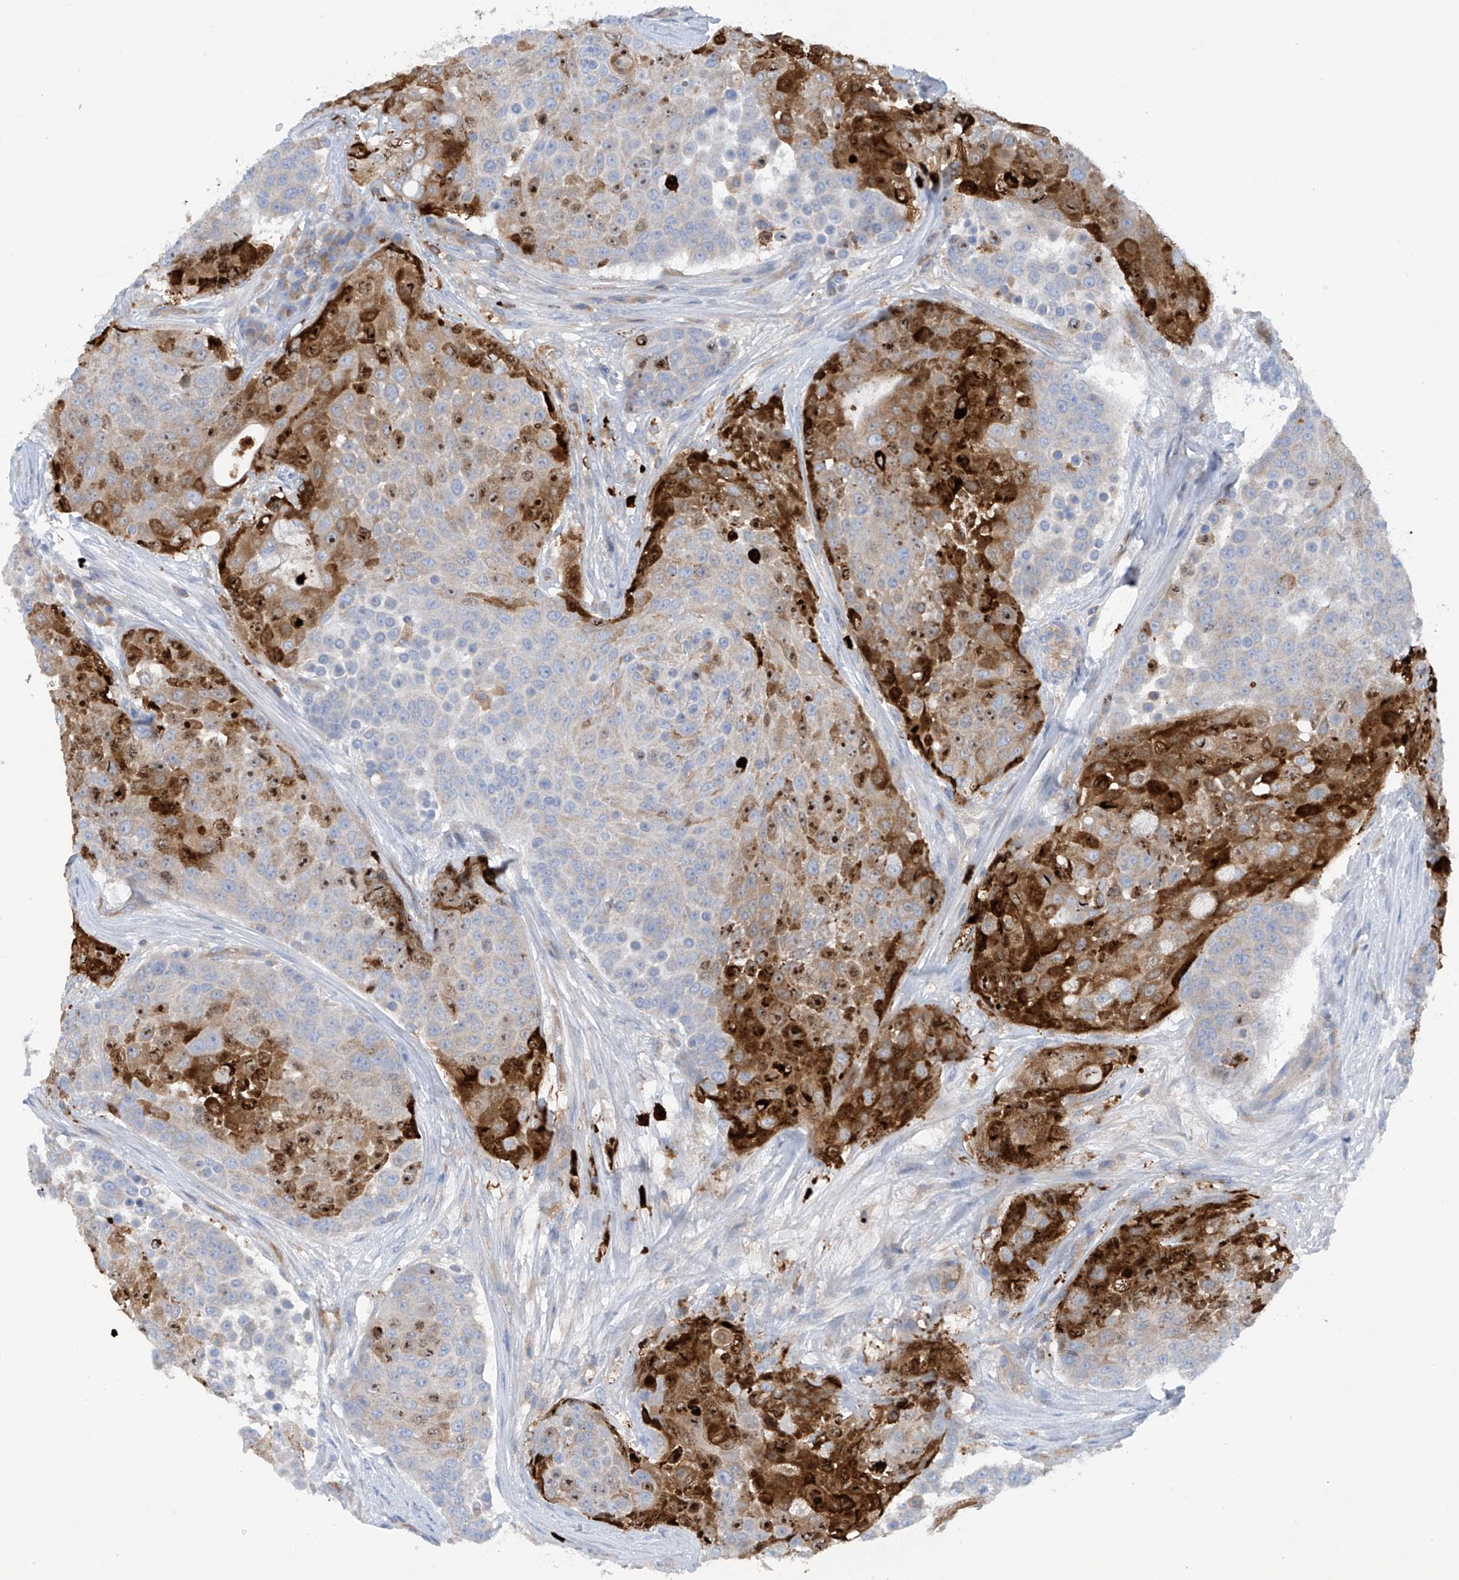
{"staining": {"intensity": "strong", "quantity": "<25%", "location": "cytoplasmic/membranous,nuclear"}, "tissue": "urothelial cancer", "cell_type": "Tumor cells", "image_type": "cancer", "snomed": [{"axis": "morphology", "description": "Urothelial carcinoma, High grade"}, {"axis": "topography", "description": "Urinary bladder"}], "caption": "Urothelial cancer stained for a protein (brown) shows strong cytoplasmic/membranous and nuclear positive staining in about <25% of tumor cells.", "gene": "PHACTR2", "patient": {"sex": "female", "age": 63}}